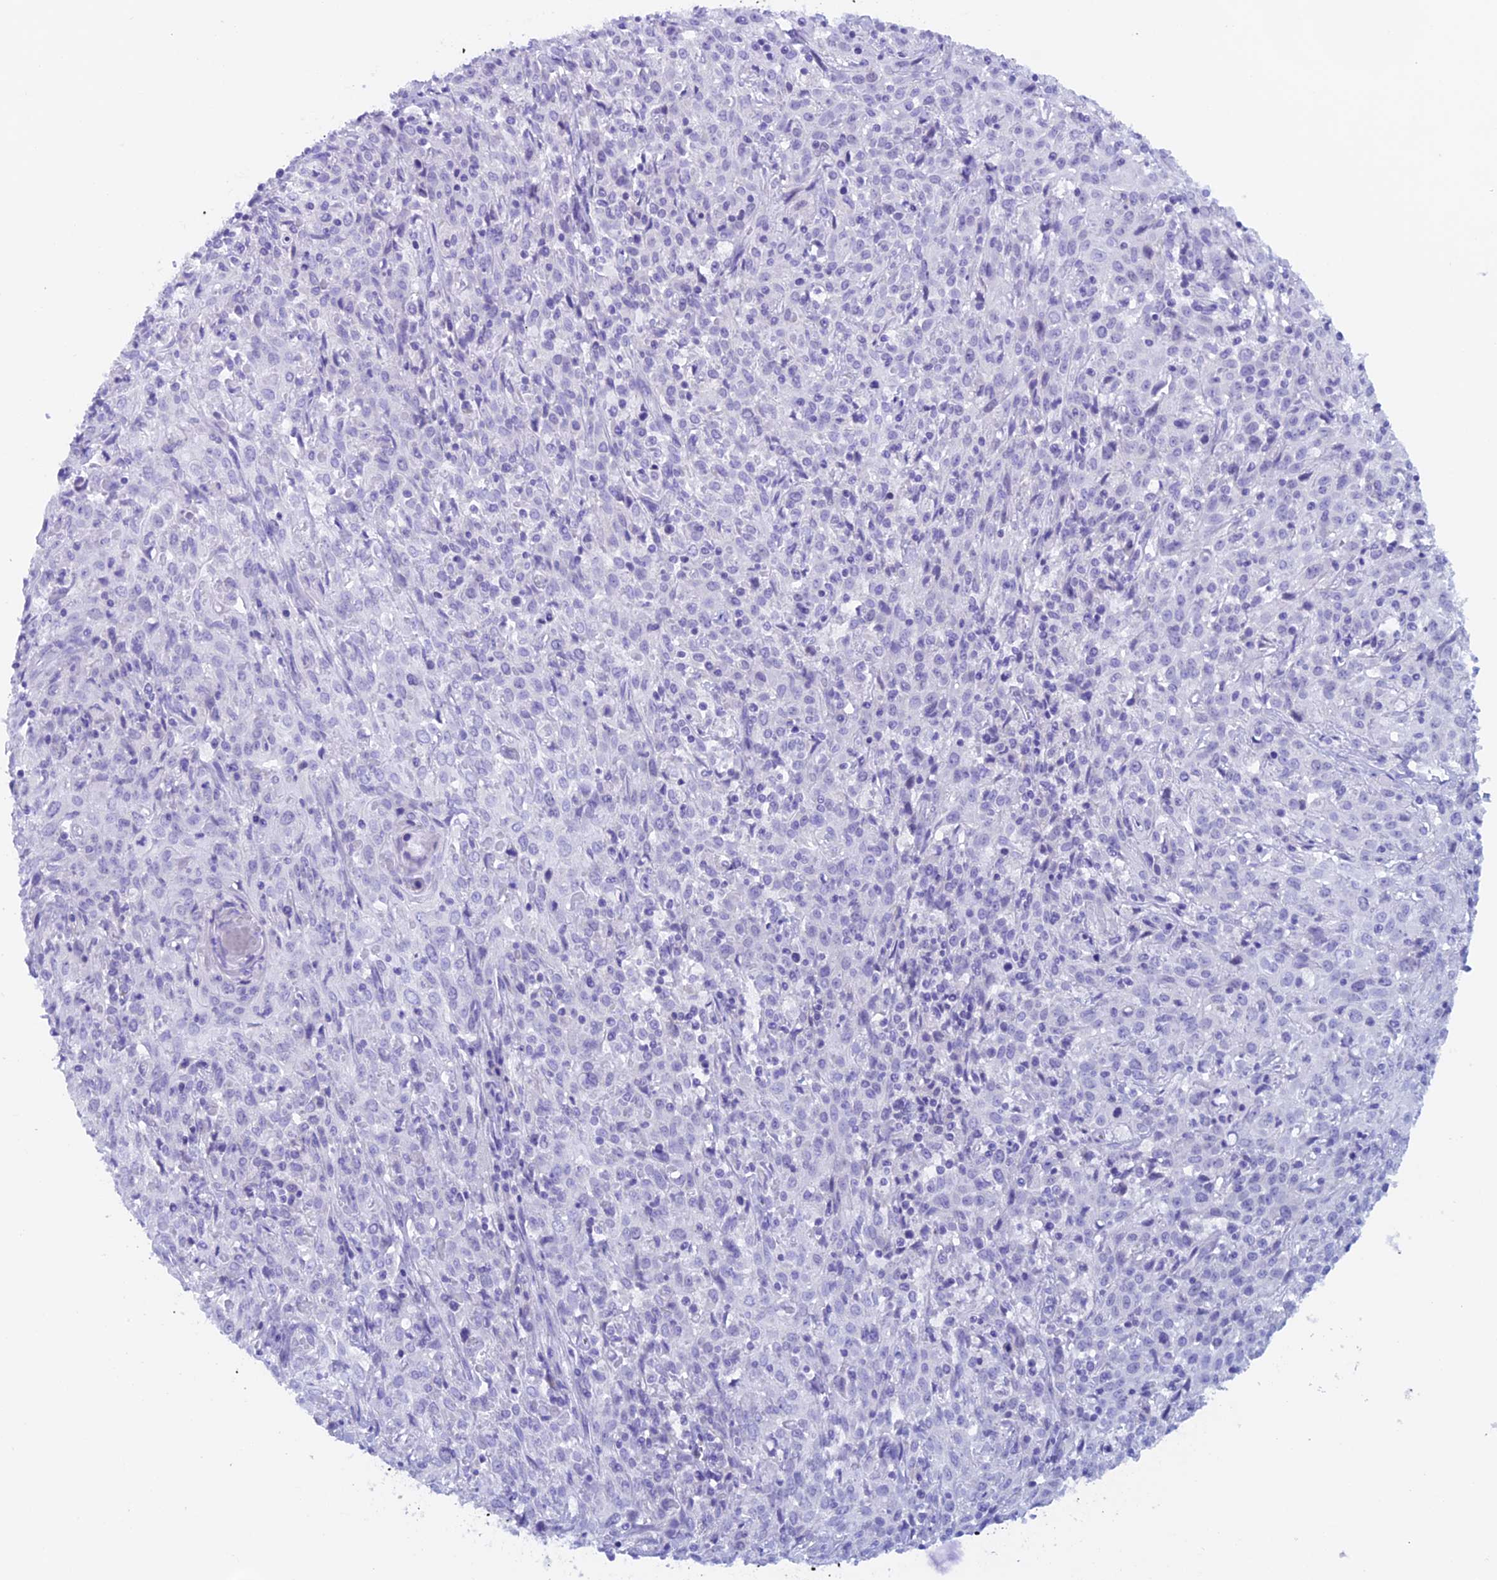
{"staining": {"intensity": "negative", "quantity": "none", "location": "none"}, "tissue": "cervical cancer", "cell_type": "Tumor cells", "image_type": "cancer", "snomed": [{"axis": "morphology", "description": "Squamous cell carcinoma, NOS"}, {"axis": "topography", "description": "Cervix"}], "caption": "Human cervical cancer (squamous cell carcinoma) stained for a protein using immunohistochemistry shows no staining in tumor cells.", "gene": "PSMC3IP", "patient": {"sex": "female", "age": 57}}